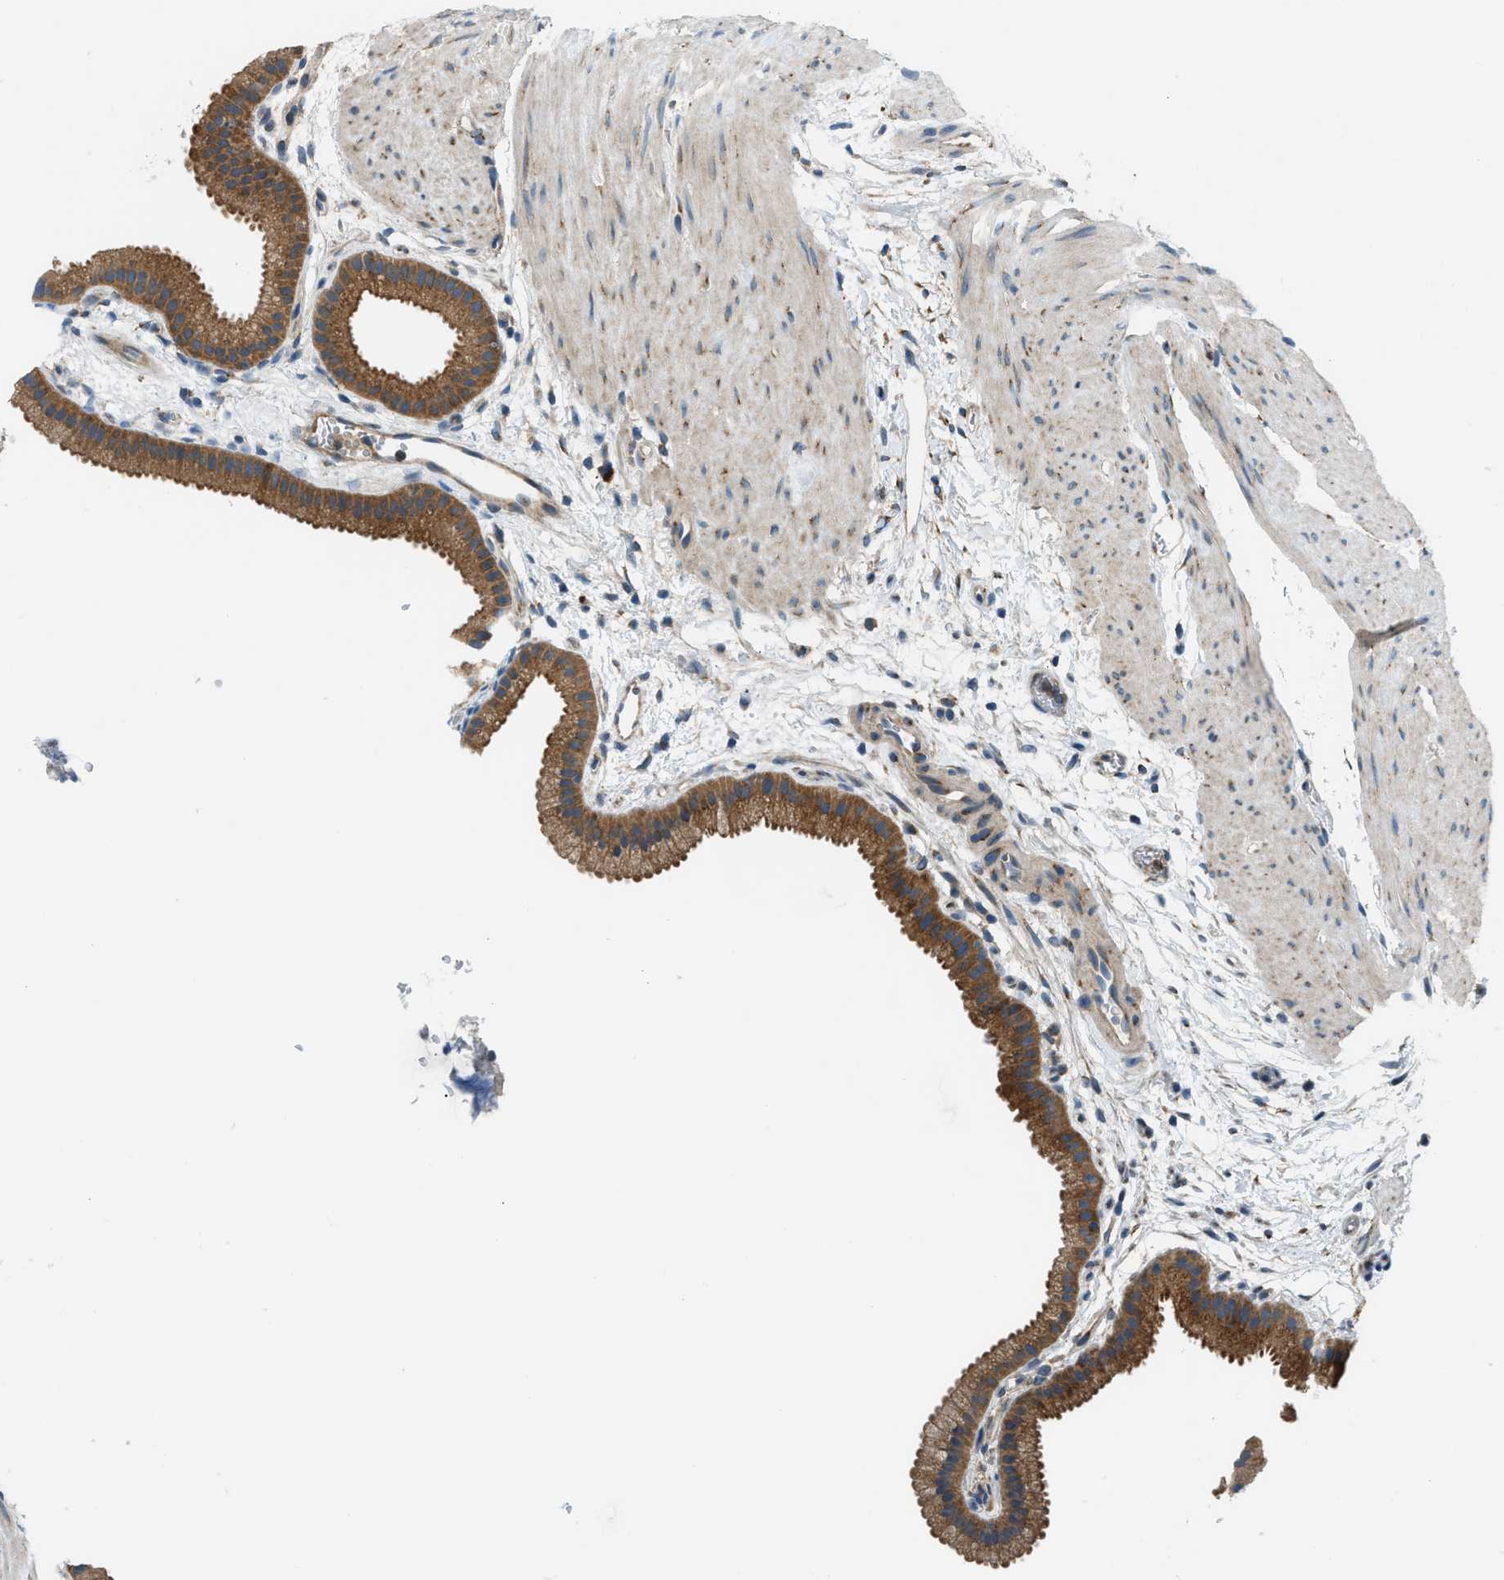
{"staining": {"intensity": "moderate", "quantity": ">75%", "location": "cytoplasmic/membranous"}, "tissue": "gallbladder", "cell_type": "Glandular cells", "image_type": "normal", "snomed": [{"axis": "morphology", "description": "Normal tissue, NOS"}, {"axis": "topography", "description": "Gallbladder"}], "caption": "Moderate cytoplasmic/membranous protein positivity is seen in approximately >75% of glandular cells in gallbladder.", "gene": "EDARADD", "patient": {"sex": "female", "age": 64}}